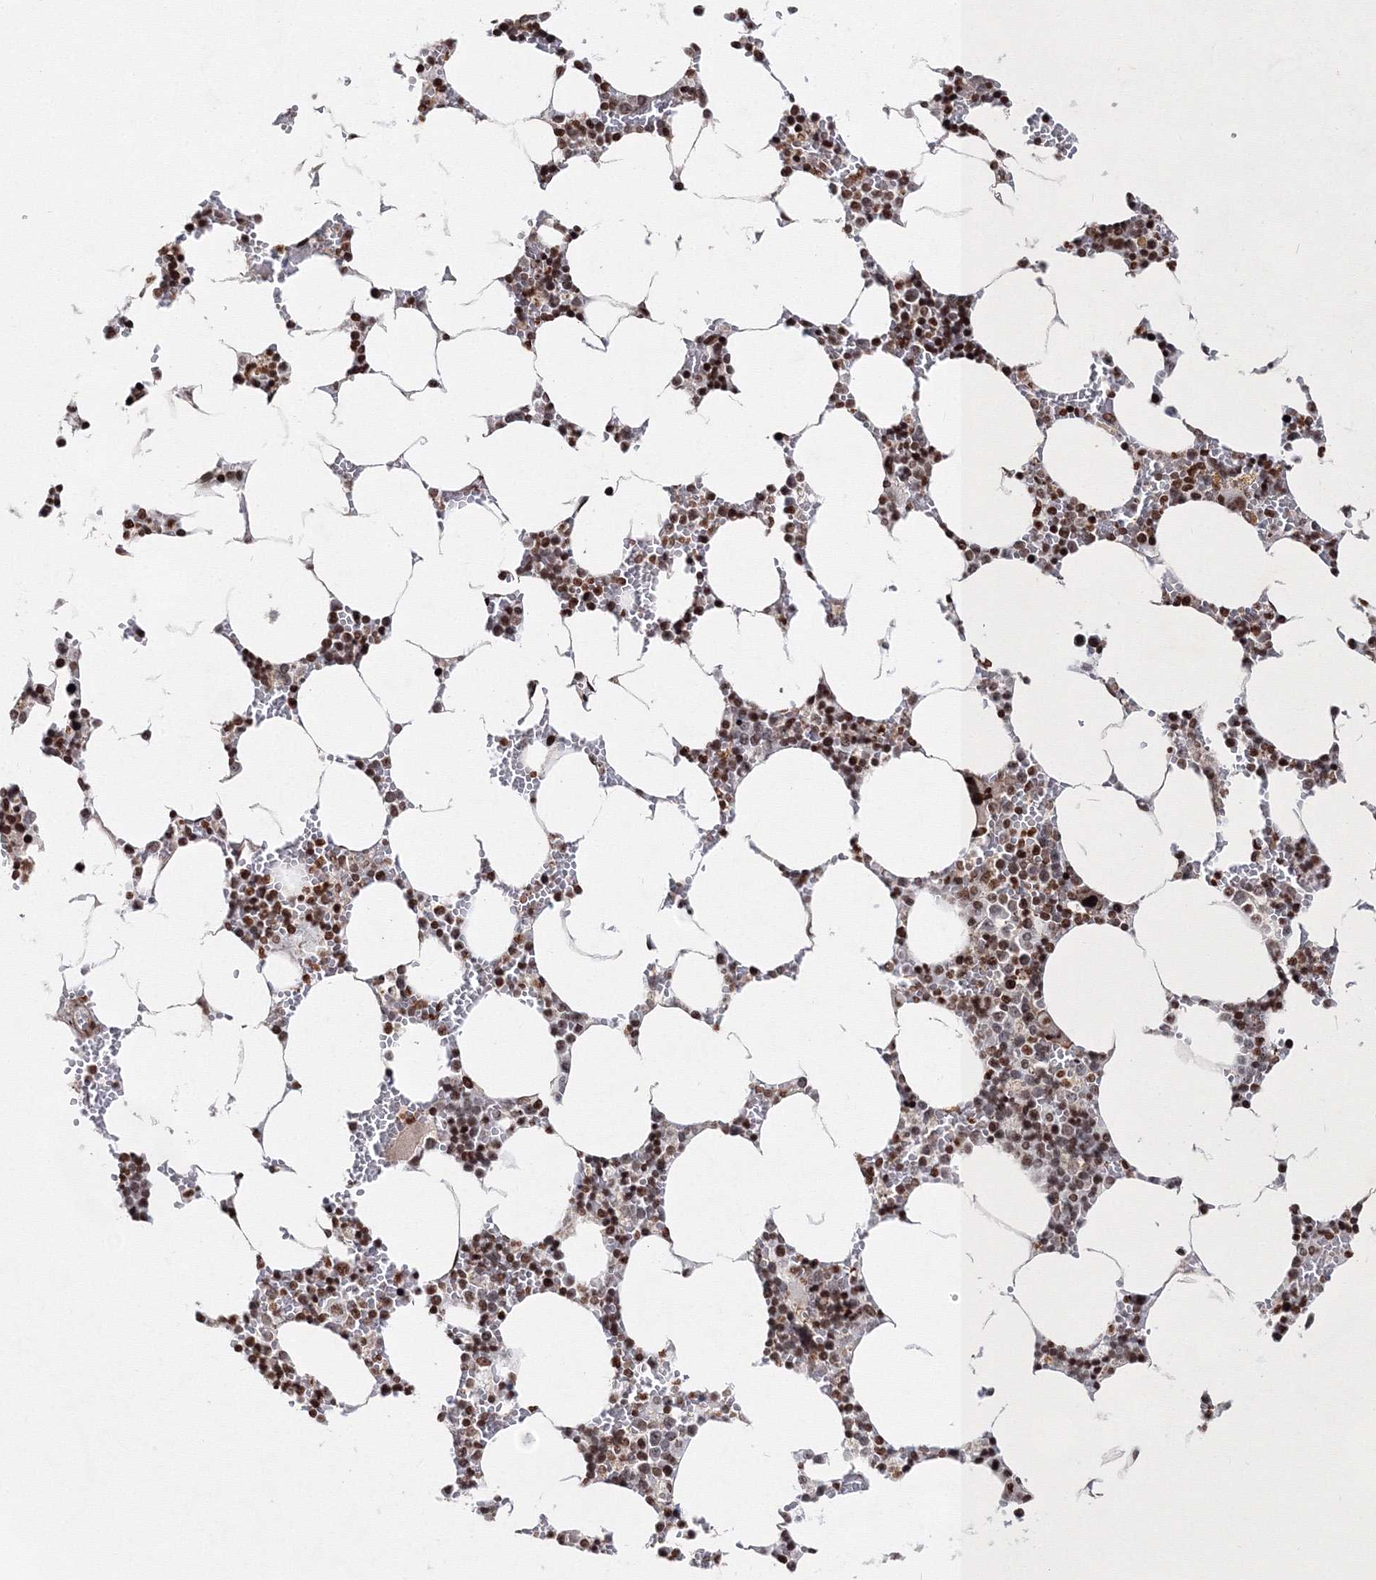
{"staining": {"intensity": "strong", "quantity": ">75%", "location": "nuclear"}, "tissue": "bone marrow", "cell_type": "Hematopoietic cells", "image_type": "normal", "snomed": [{"axis": "morphology", "description": "Normal tissue, NOS"}, {"axis": "topography", "description": "Bone marrow"}], "caption": "Strong nuclear expression is appreciated in approximately >75% of hematopoietic cells in benign bone marrow.", "gene": "SMIM29", "patient": {"sex": "male", "age": 70}}